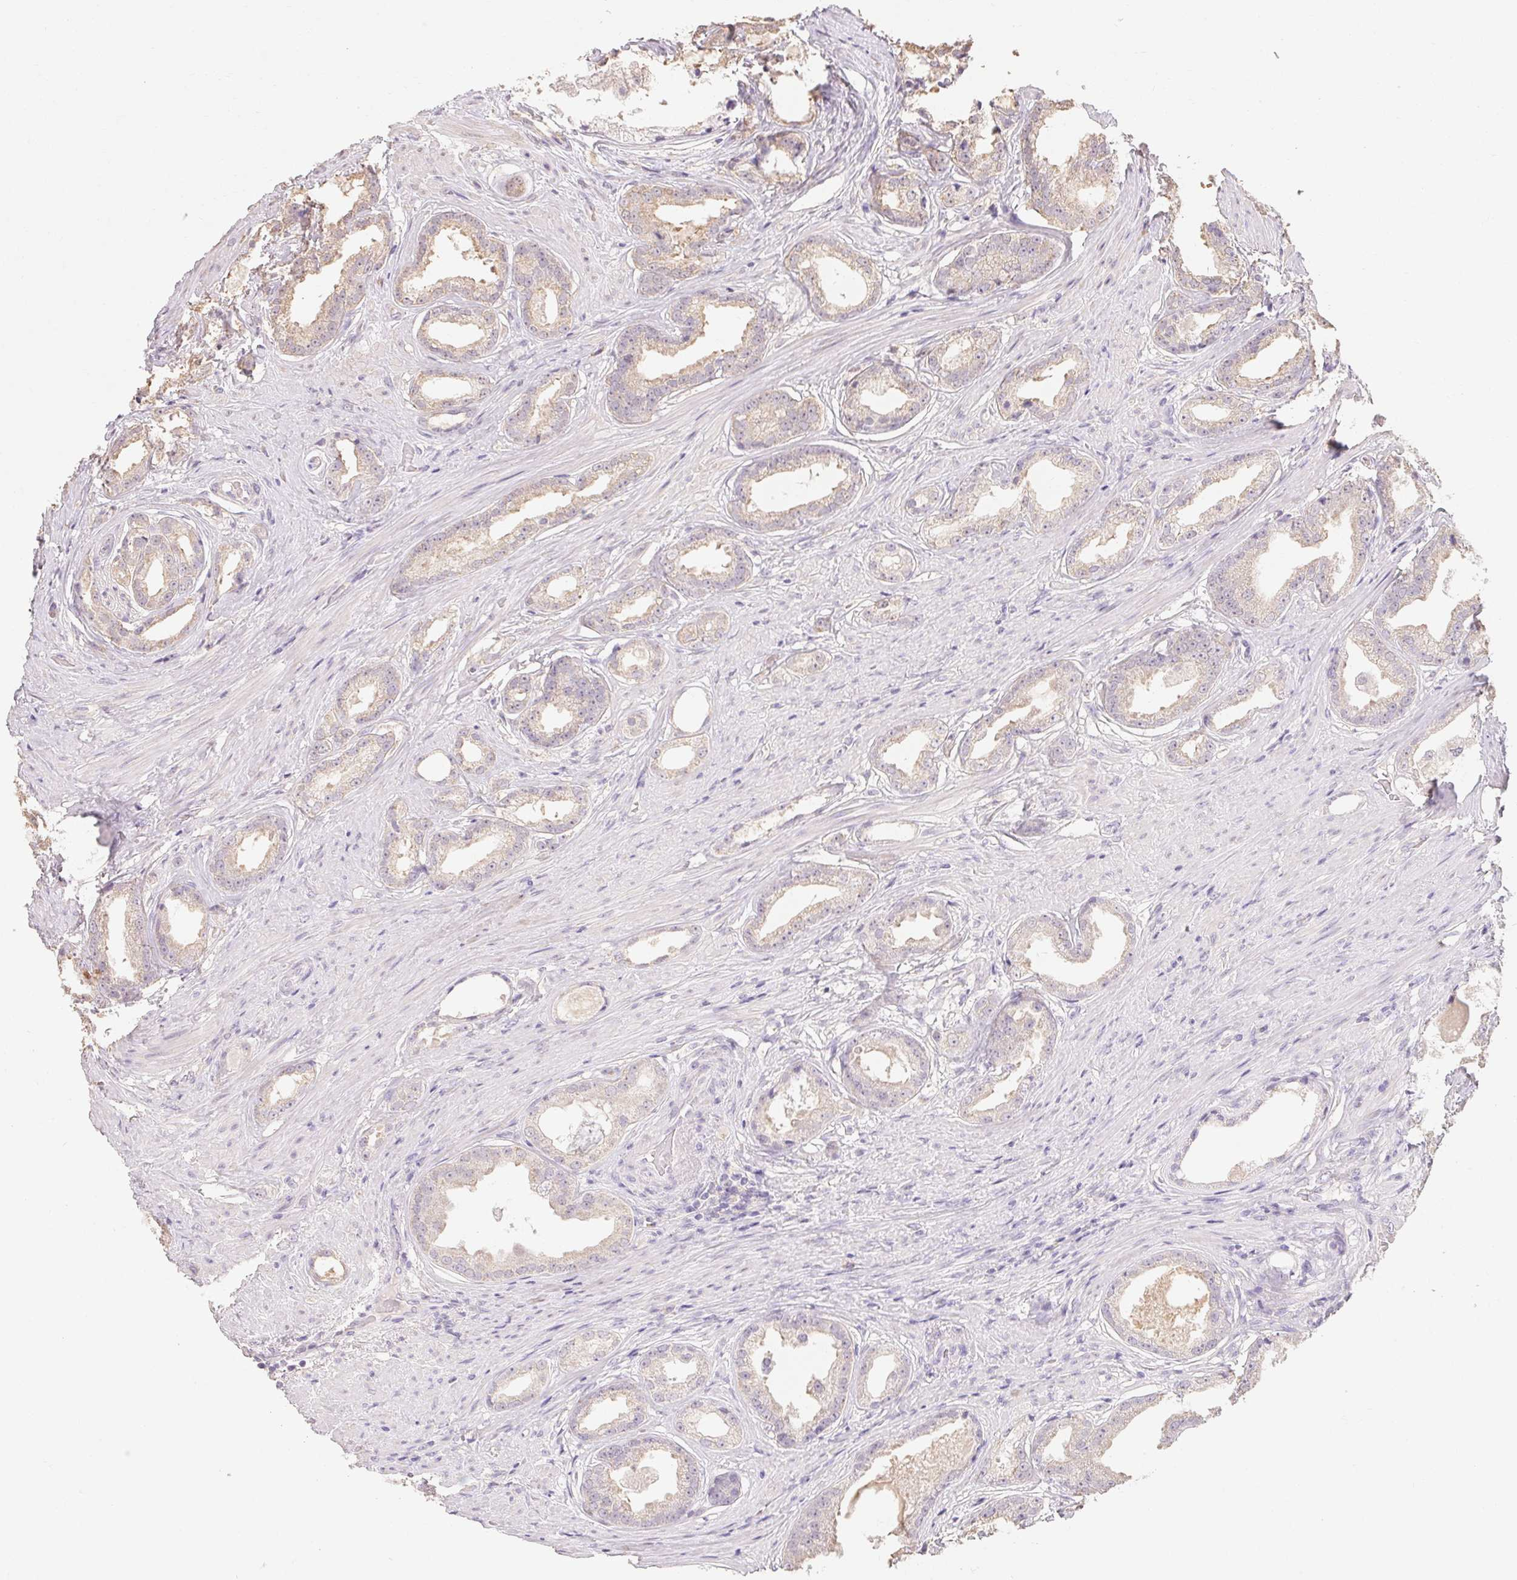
{"staining": {"intensity": "weak", "quantity": "25%-75%", "location": "cytoplasmic/membranous"}, "tissue": "prostate cancer", "cell_type": "Tumor cells", "image_type": "cancer", "snomed": [{"axis": "morphology", "description": "Adenocarcinoma, Low grade"}, {"axis": "topography", "description": "Prostate"}], "caption": "Immunohistochemical staining of human low-grade adenocarcinoma (prostate) demonstrates weak cytoplasmic/membranous protein staining in about 25%-75% of tumor cells.", "gene": "MAP7D2", "patient": {"sex": "male", "age": 65}}